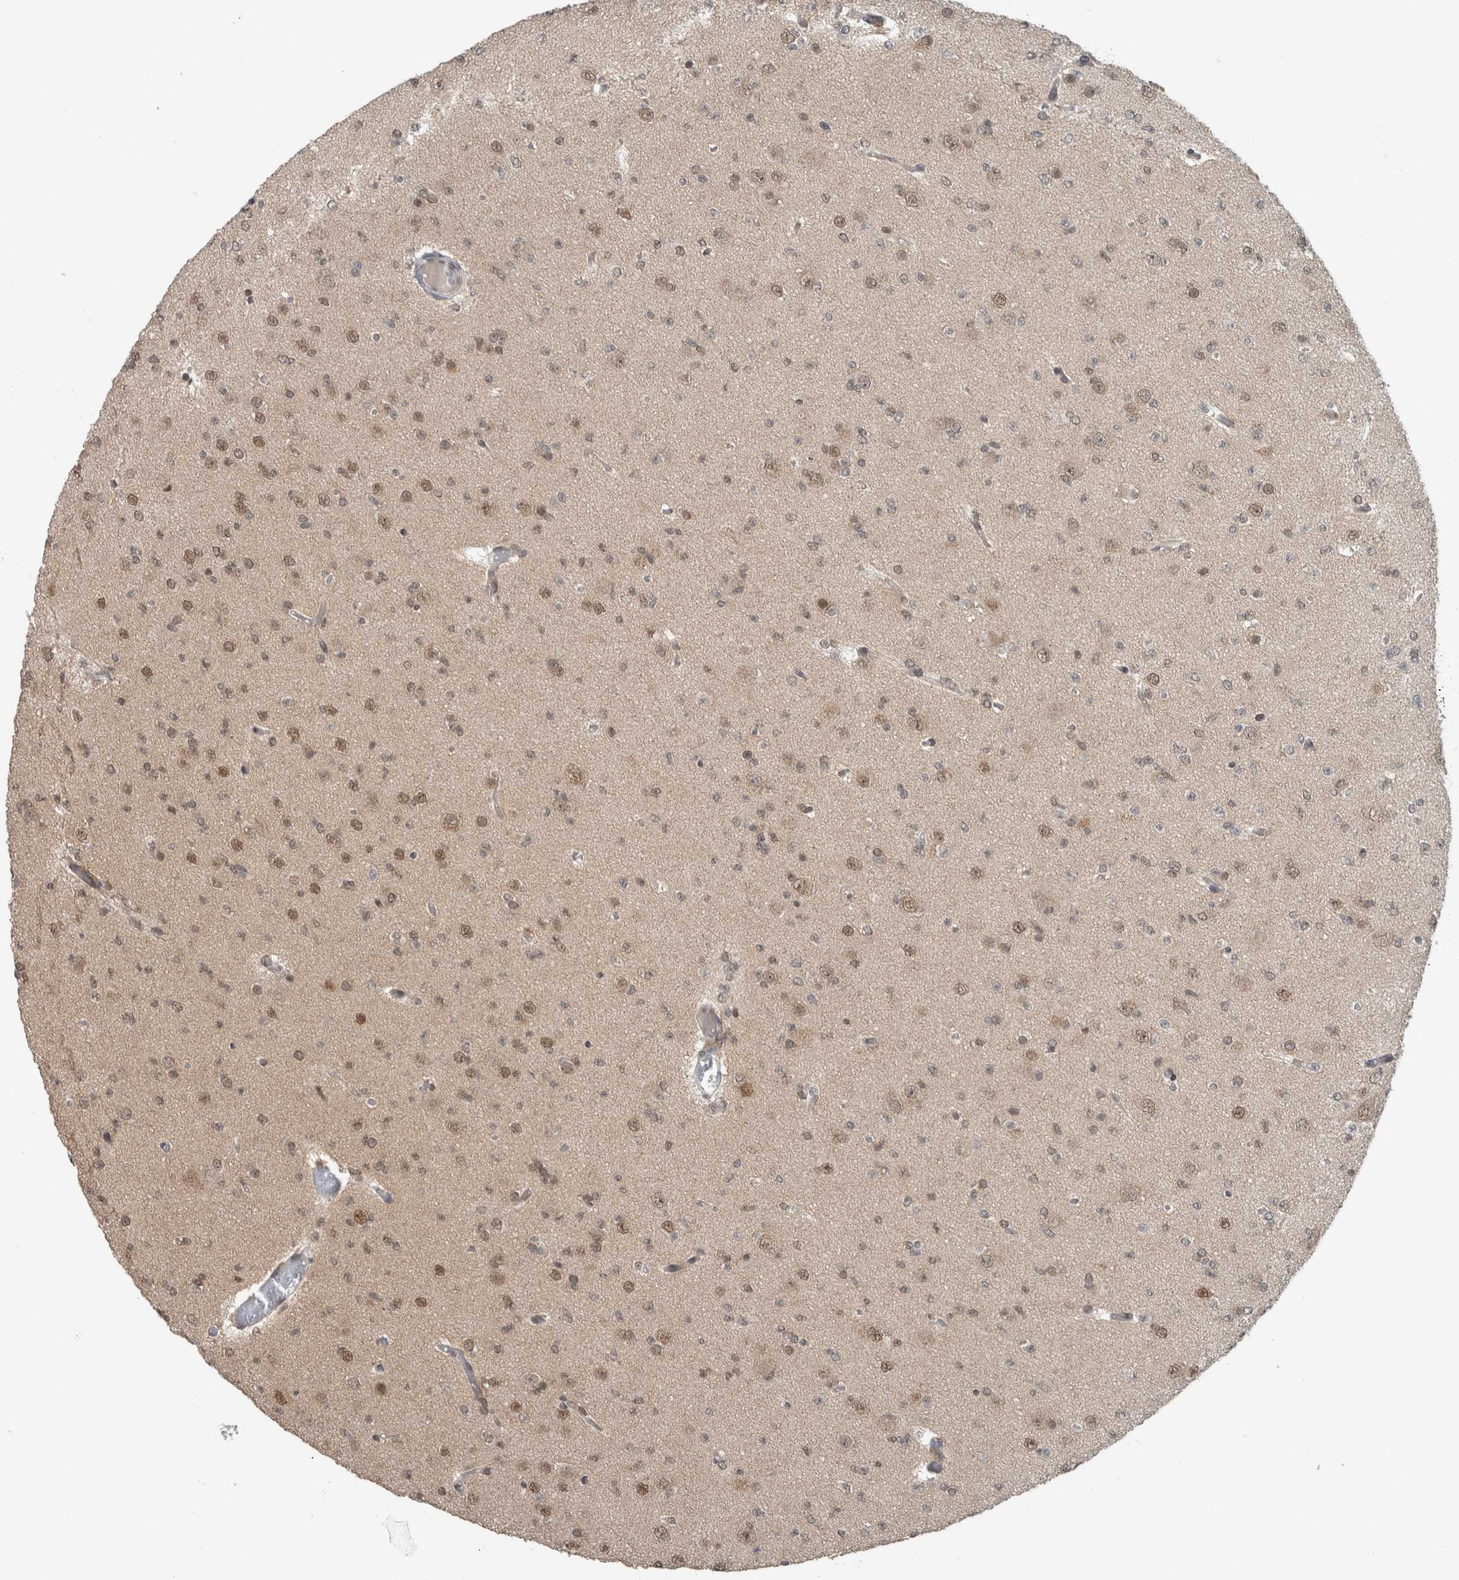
{"staining": {"intensity": "weak", "quantity": "25%-75%", "location": "nuclear"}, "tissue": "glioma", "cell_type": "Tumor cells", "image_type": "cancer", "snomed": [{"axis": "morphology", "description": "Glioma, malignant, Low grade"}, {"axis": "topography", "description": "Brain"}], "caption": "DAB (3,3'-diaminobenzidine) immunohistochemical staining of glioma demonstrates weak nuclear protein expression in about 25%-75% of tumor cells. Immunohistochemistry stains the protein in brown and the nuclei are stained blue.", "gene": "SPAG7", "patient": {"sex": "female", "age": 22}}